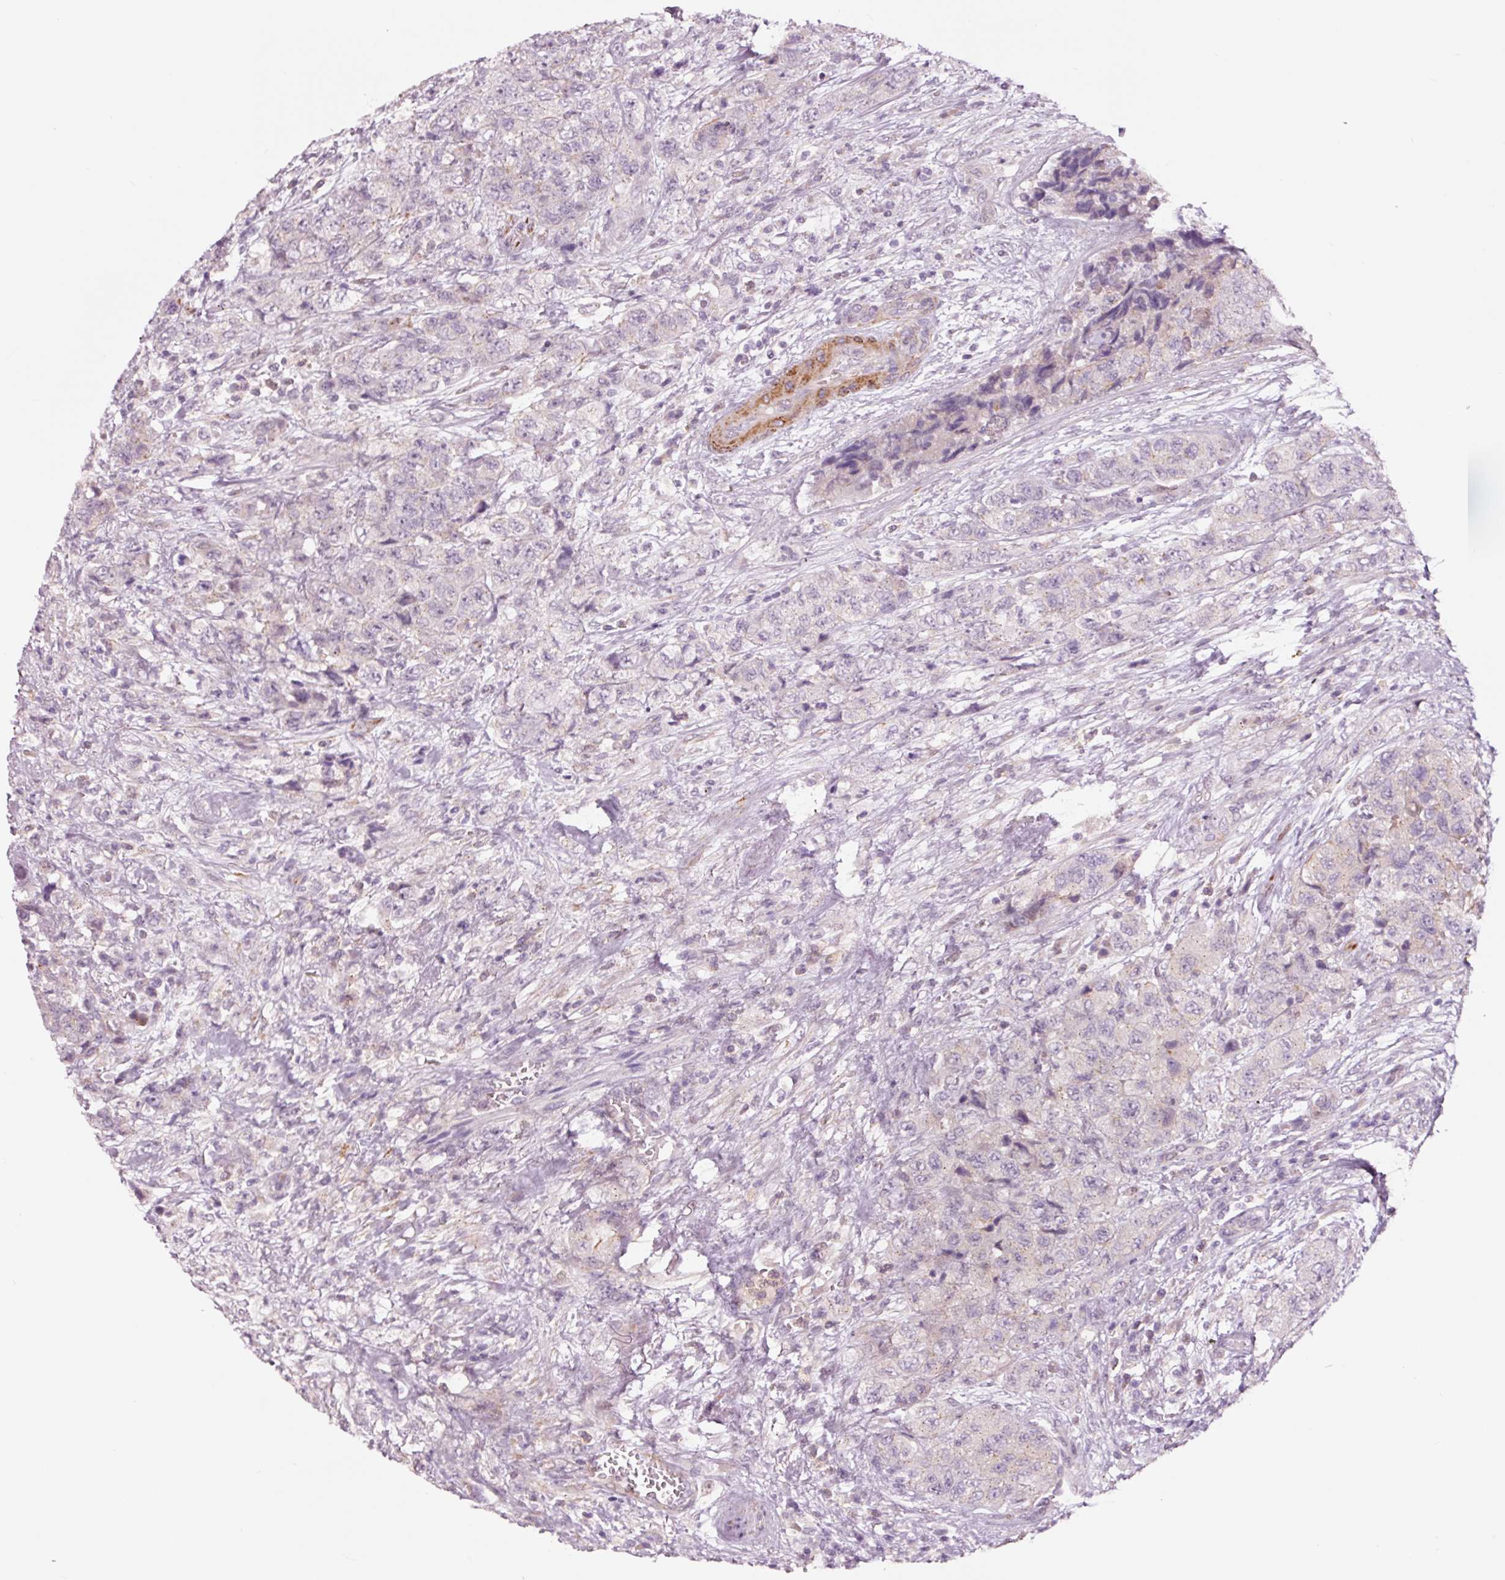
{"staining": {"intensity": "weak", "quantity": "<25%", "location": "cytoplasmic/membranous"}, "tissue": "urothelial cancer", "cell_type": "Tumor cells", "image_type": "cancer", "snomed": [{"axis": "morphology", "description": "Urothelial carcinoma, High grade"}, {"axis": "topography", "description": "Urinary bladder"}], "caption": "Tumor cells are negative for brown protein staining in urothelial cancer.", "gene": "DAPP1", "patient": {"sex": "female", "age": 78}}